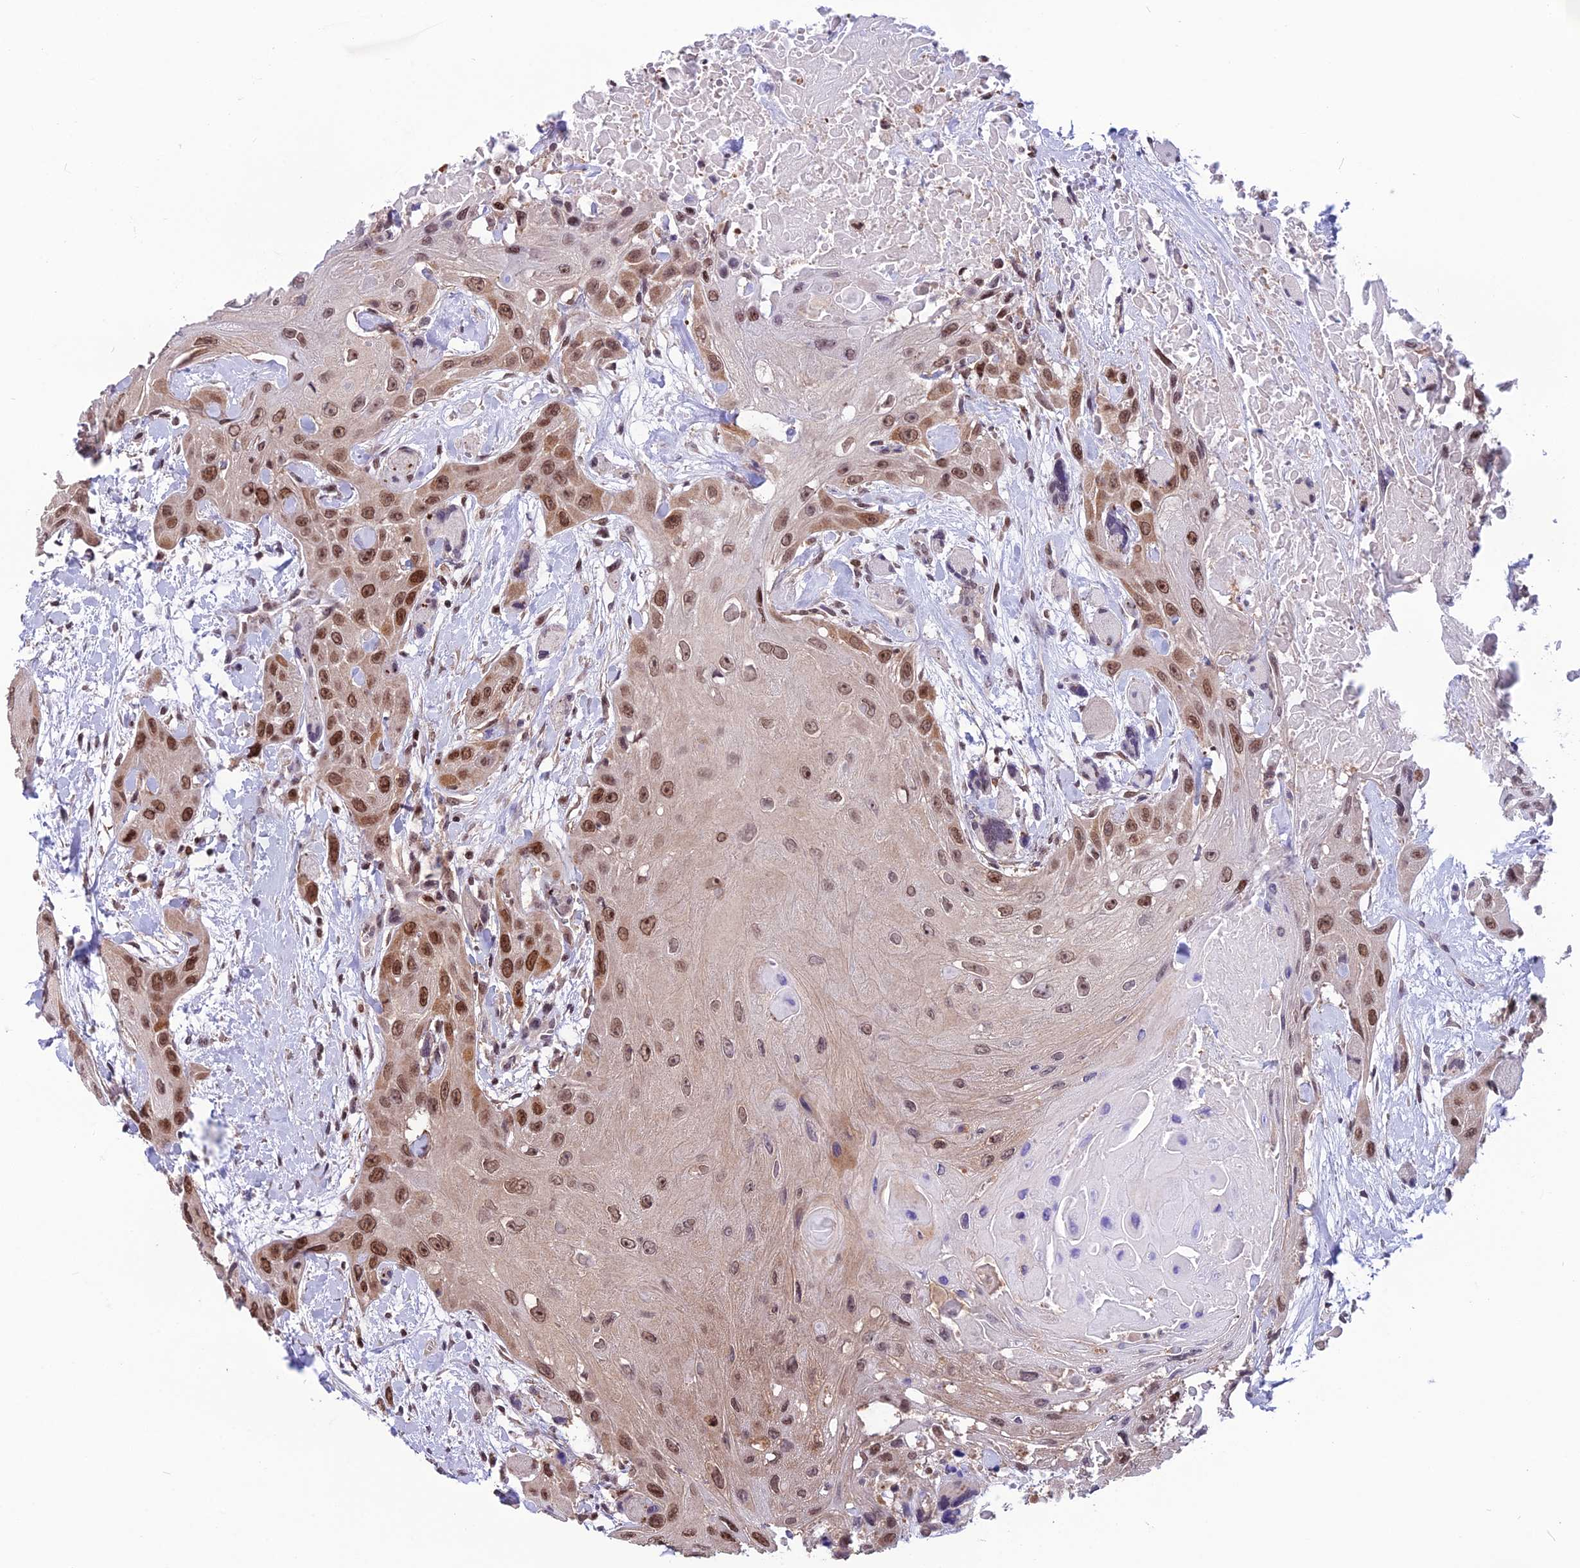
{"staining": {"intensity": "moderate", "quantity": ">75%", "location": "cytoplasmic/membranous,nuclear"}, "tissue": "head and neck cancer", "cell_type": "Tumor cells", "image_type": "cancer", "snomed": [{"axis": "morphology", "description": "Squamous cell carcinoma, NOS"}, {"axis": "topography", "description": "Head-Neck"}], "caption": "DAB immunohistochemical staining of human head and neck cancer shows moderate cytoplasmic/membranous and nuclear protein staining in about >75% of tumor cells.", "gene": "MIS12", "patient": {"sex": "male", "age": 81}}